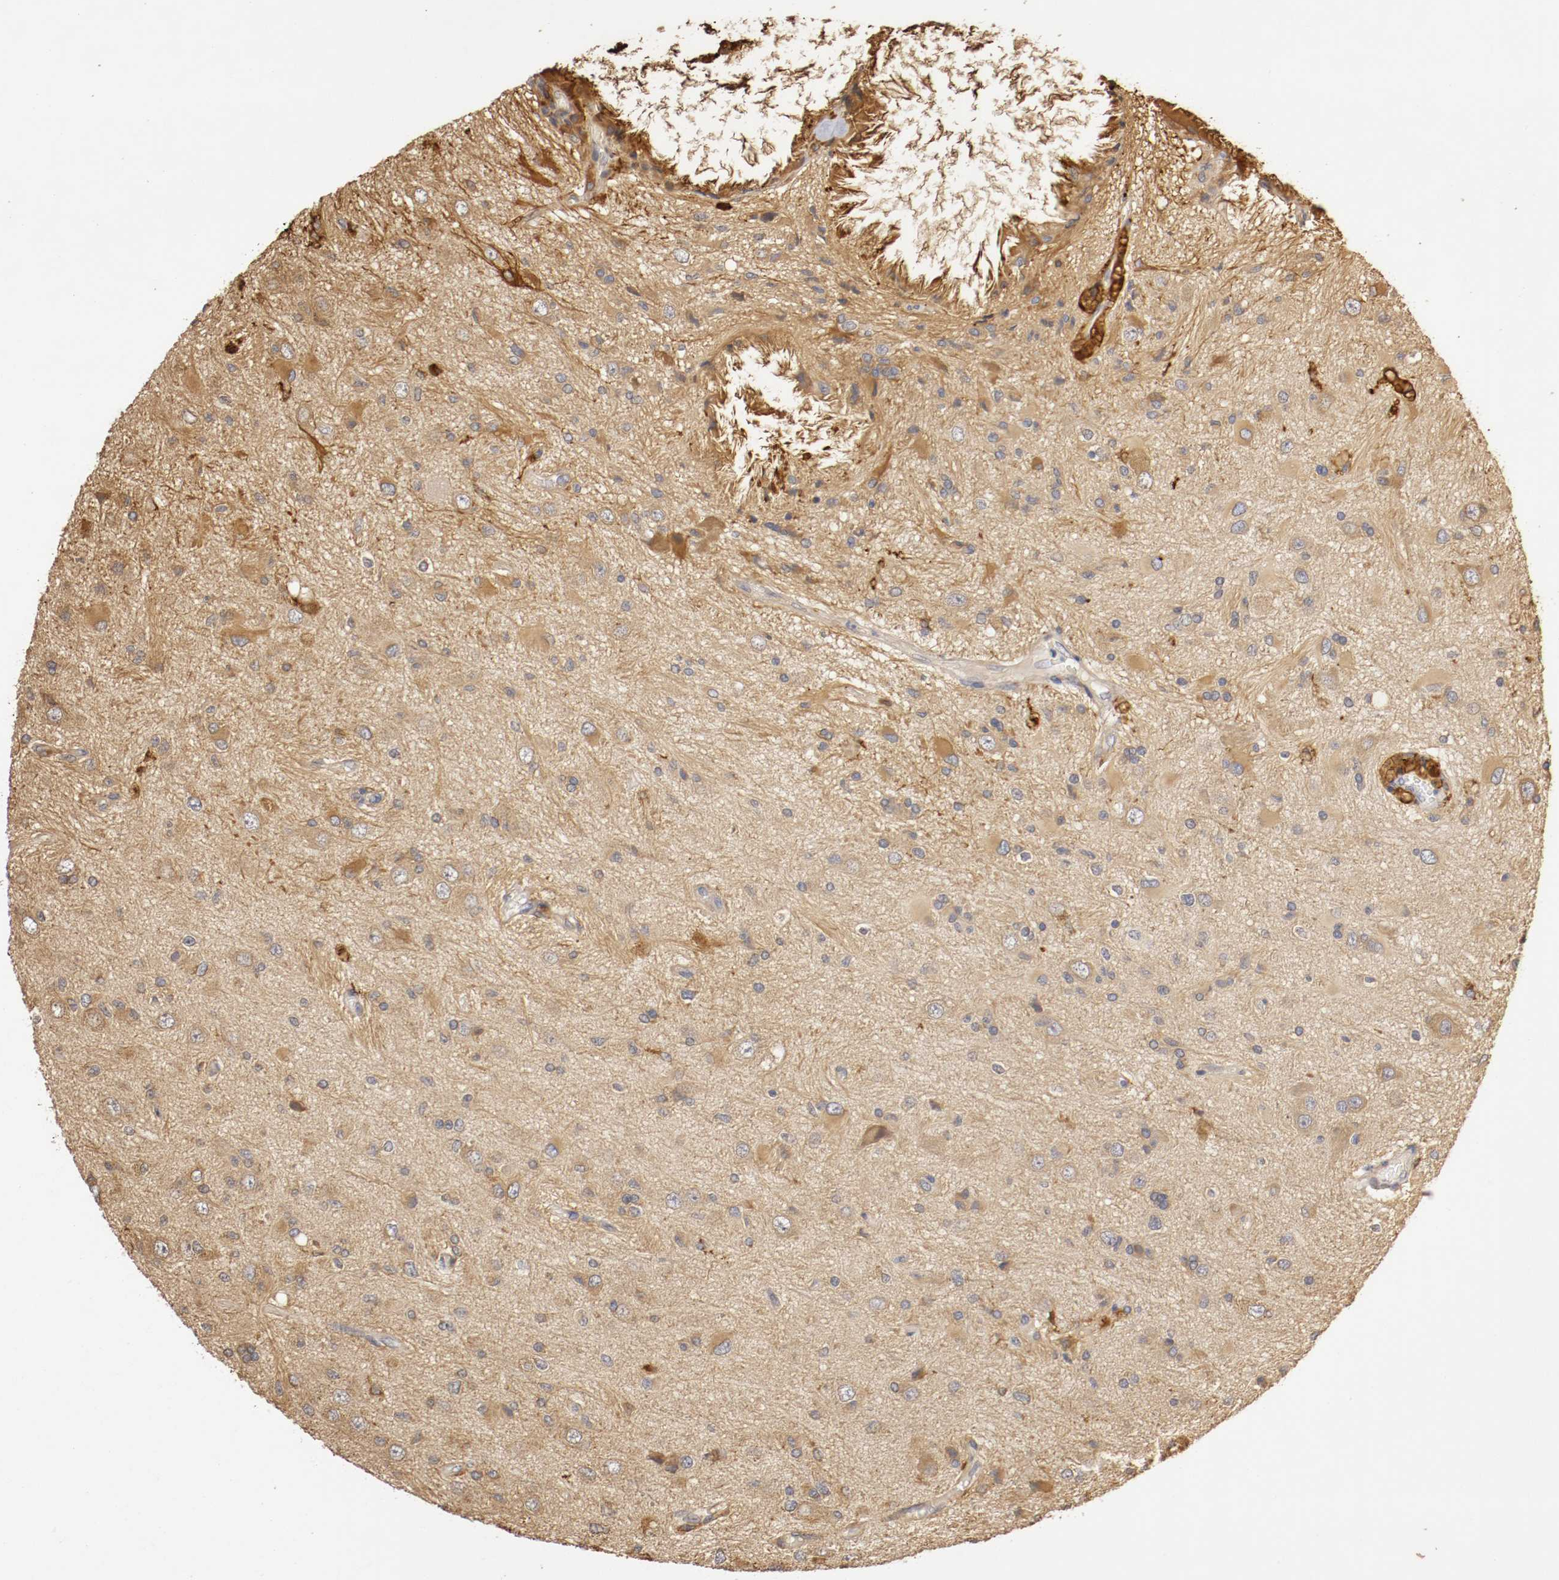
{"staining": {"intensity": "moderate", "quantity": ">75%", "location": "cytoplasmic/membranous"}, "tissue": "glioma", "cell_type": "Tumor cells", "image_type": "cancer", "snomed": [{"axis": "morphology", "description": "Glioma, malignant, High grade"}, {"axis": "topography", "description": "Brain"}], "caption": "Protein positivity by IHC reveals moderate cytoplasmic/membranous staining in approximately >75% of tumor cells in glioma.", "gene": "VEZT", "patient": {"sex": "male", "age": 47}}